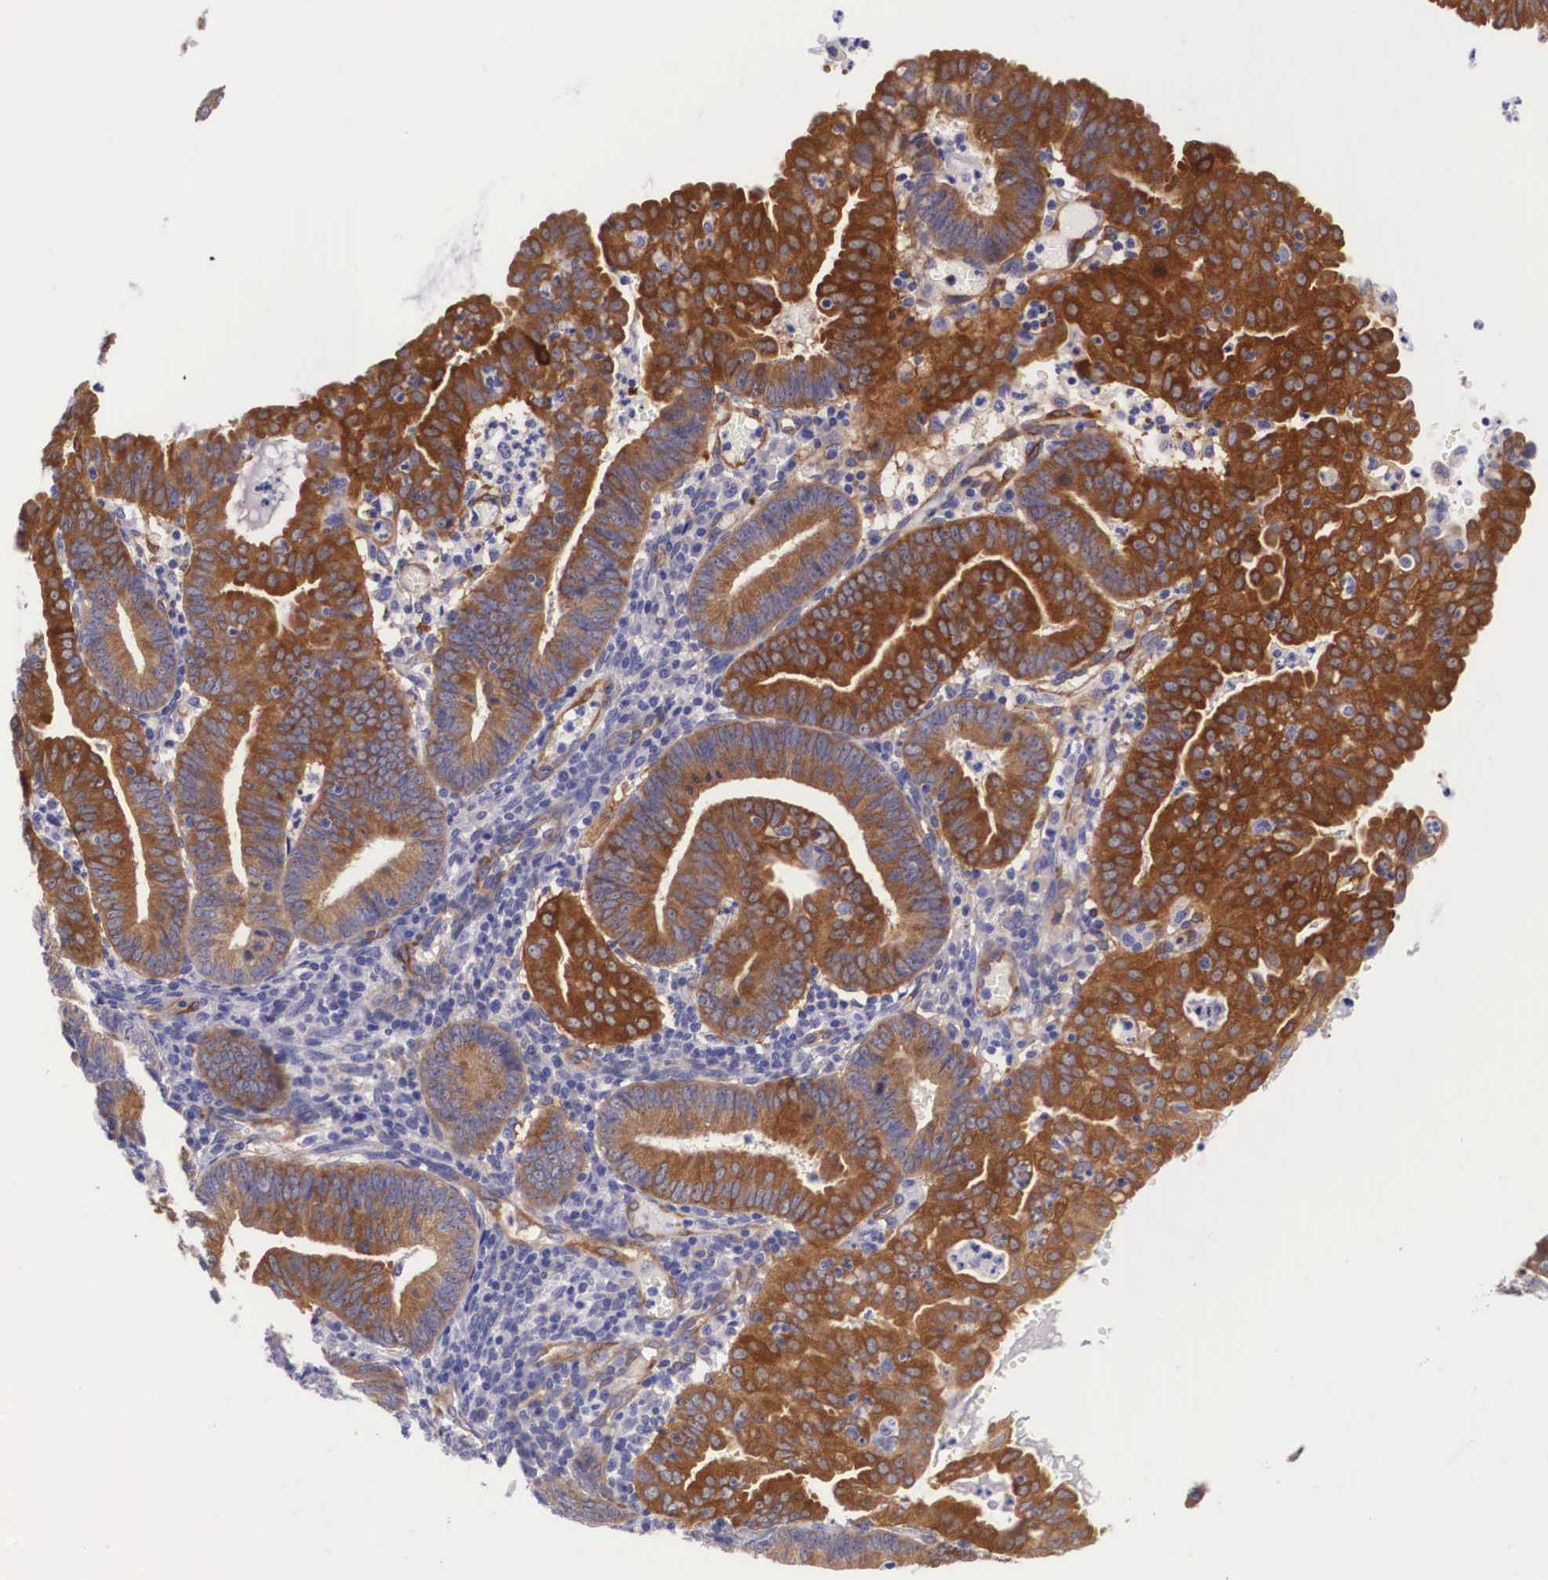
{"staining": {"intensity": "strong", "quantity": ">75%", "location": "cytoplasmic/membranous"}, "tissue": "endometrial cancer", "cell_type": "Tumor cells", "image_type": "cancer", "snomed": [{"axis": "morphology", "description": "Adenocarcinoma, NOS"}, {"axis": "topography", "description": "Endometrium"}], "caption": "Protein expression analysis of human endometrial cancer reveals strong cytoplasmic/membranous positivity in approximately >75% of tumor cells.", "gene": "BCAR1", "patient": {"sex": "female", "age": 60}}